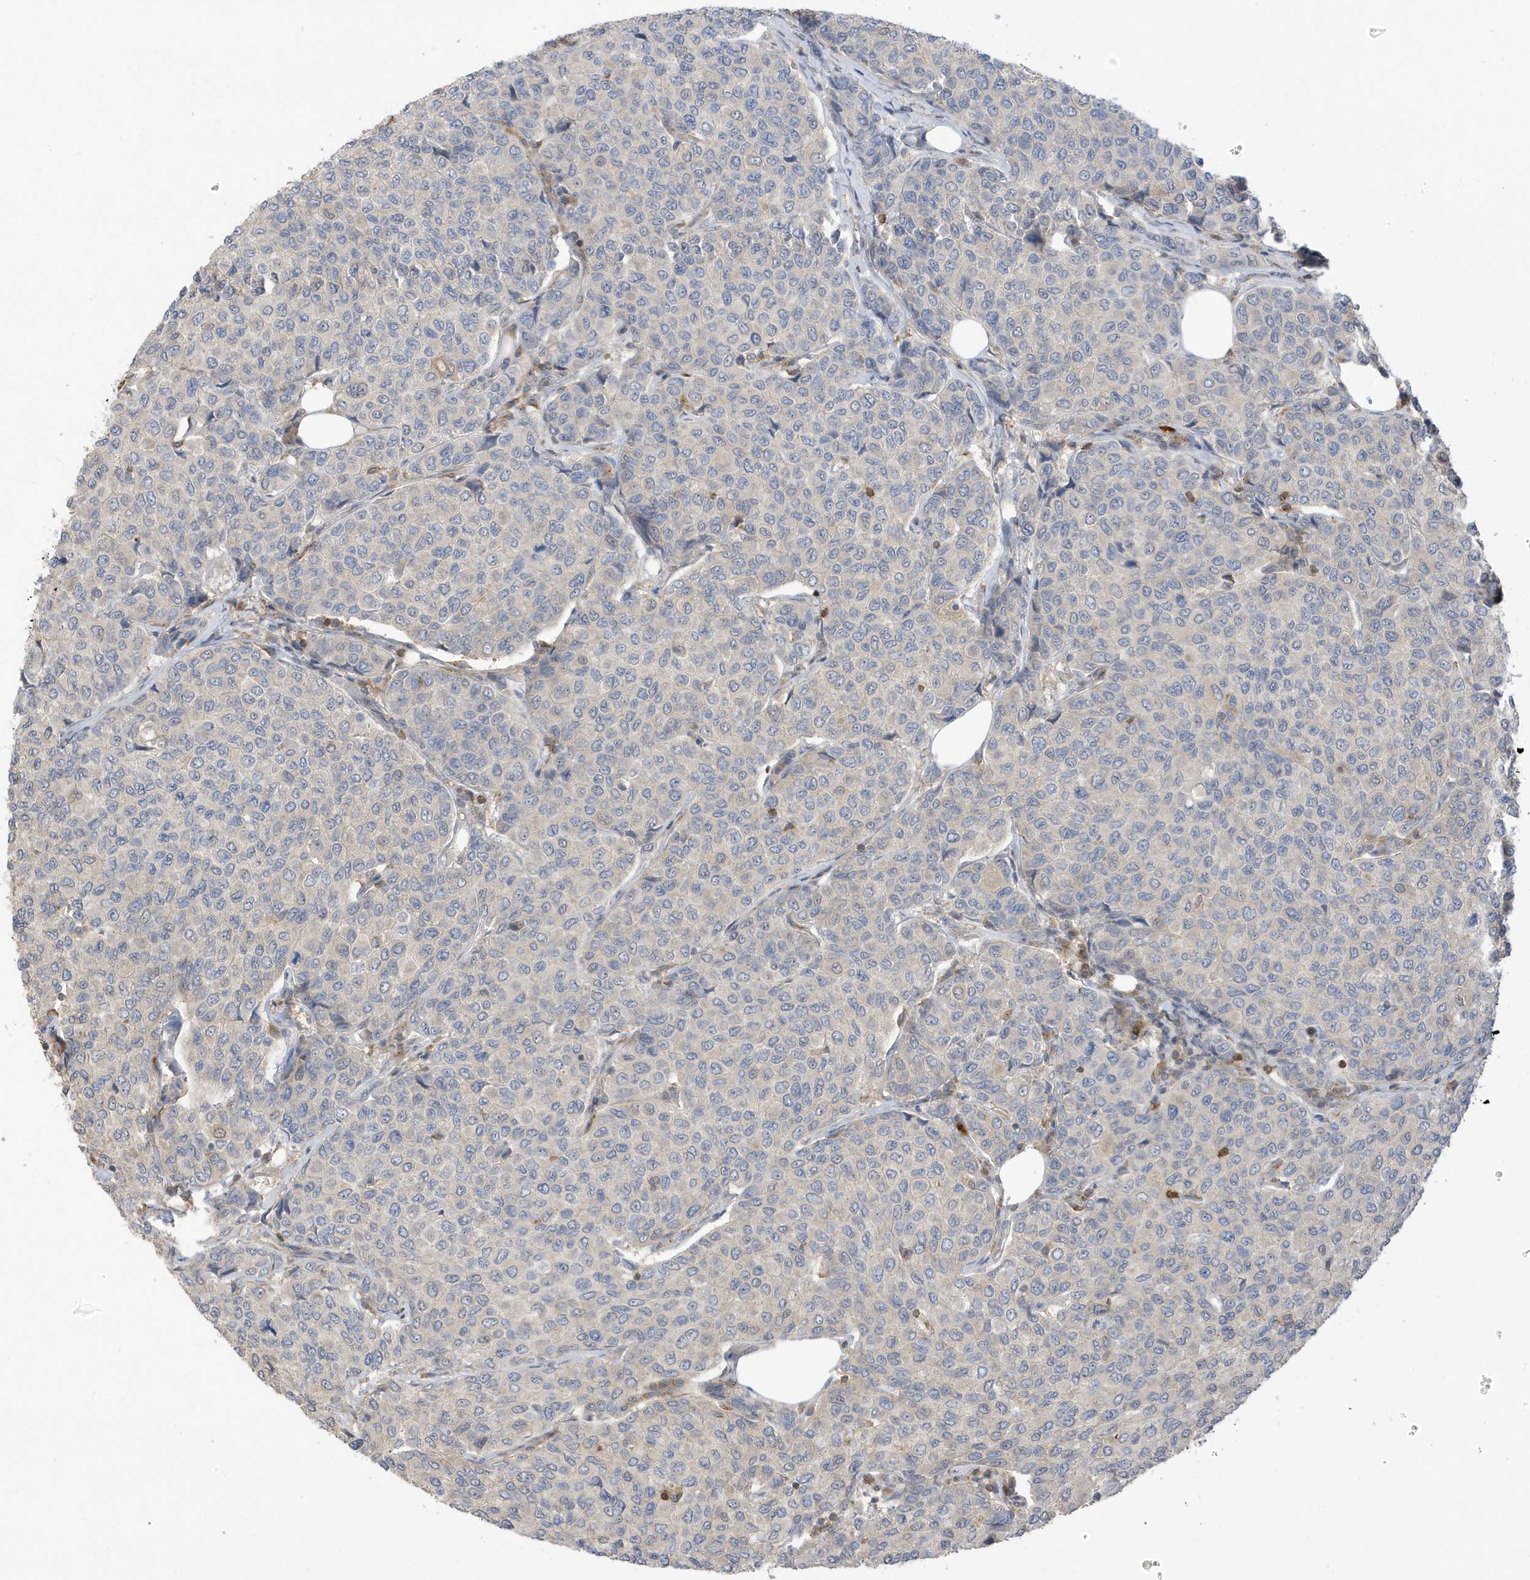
{"staining": {"intensity": "negative", "quantity": "none", "location": "none"}, "tissue": "breast cancer", "cell_type": "Tumor cells", "image_type": "cancer", "snomed": [{"axis": "morphology", "description": "Duct carcinoma"}, {"axis": "topography", "description": "Breast"}], "caption": "High magnification brightfield microscopy of breast cancer (intraductal carcinoma) stained with DAB (3,3'-diaminobenzidine) (brown) and counterstained with hematoxylin (blue): tumor cells show no significant positivity.", "gene": "TAB3", "patient": {"sex": "female", "age": 55}}